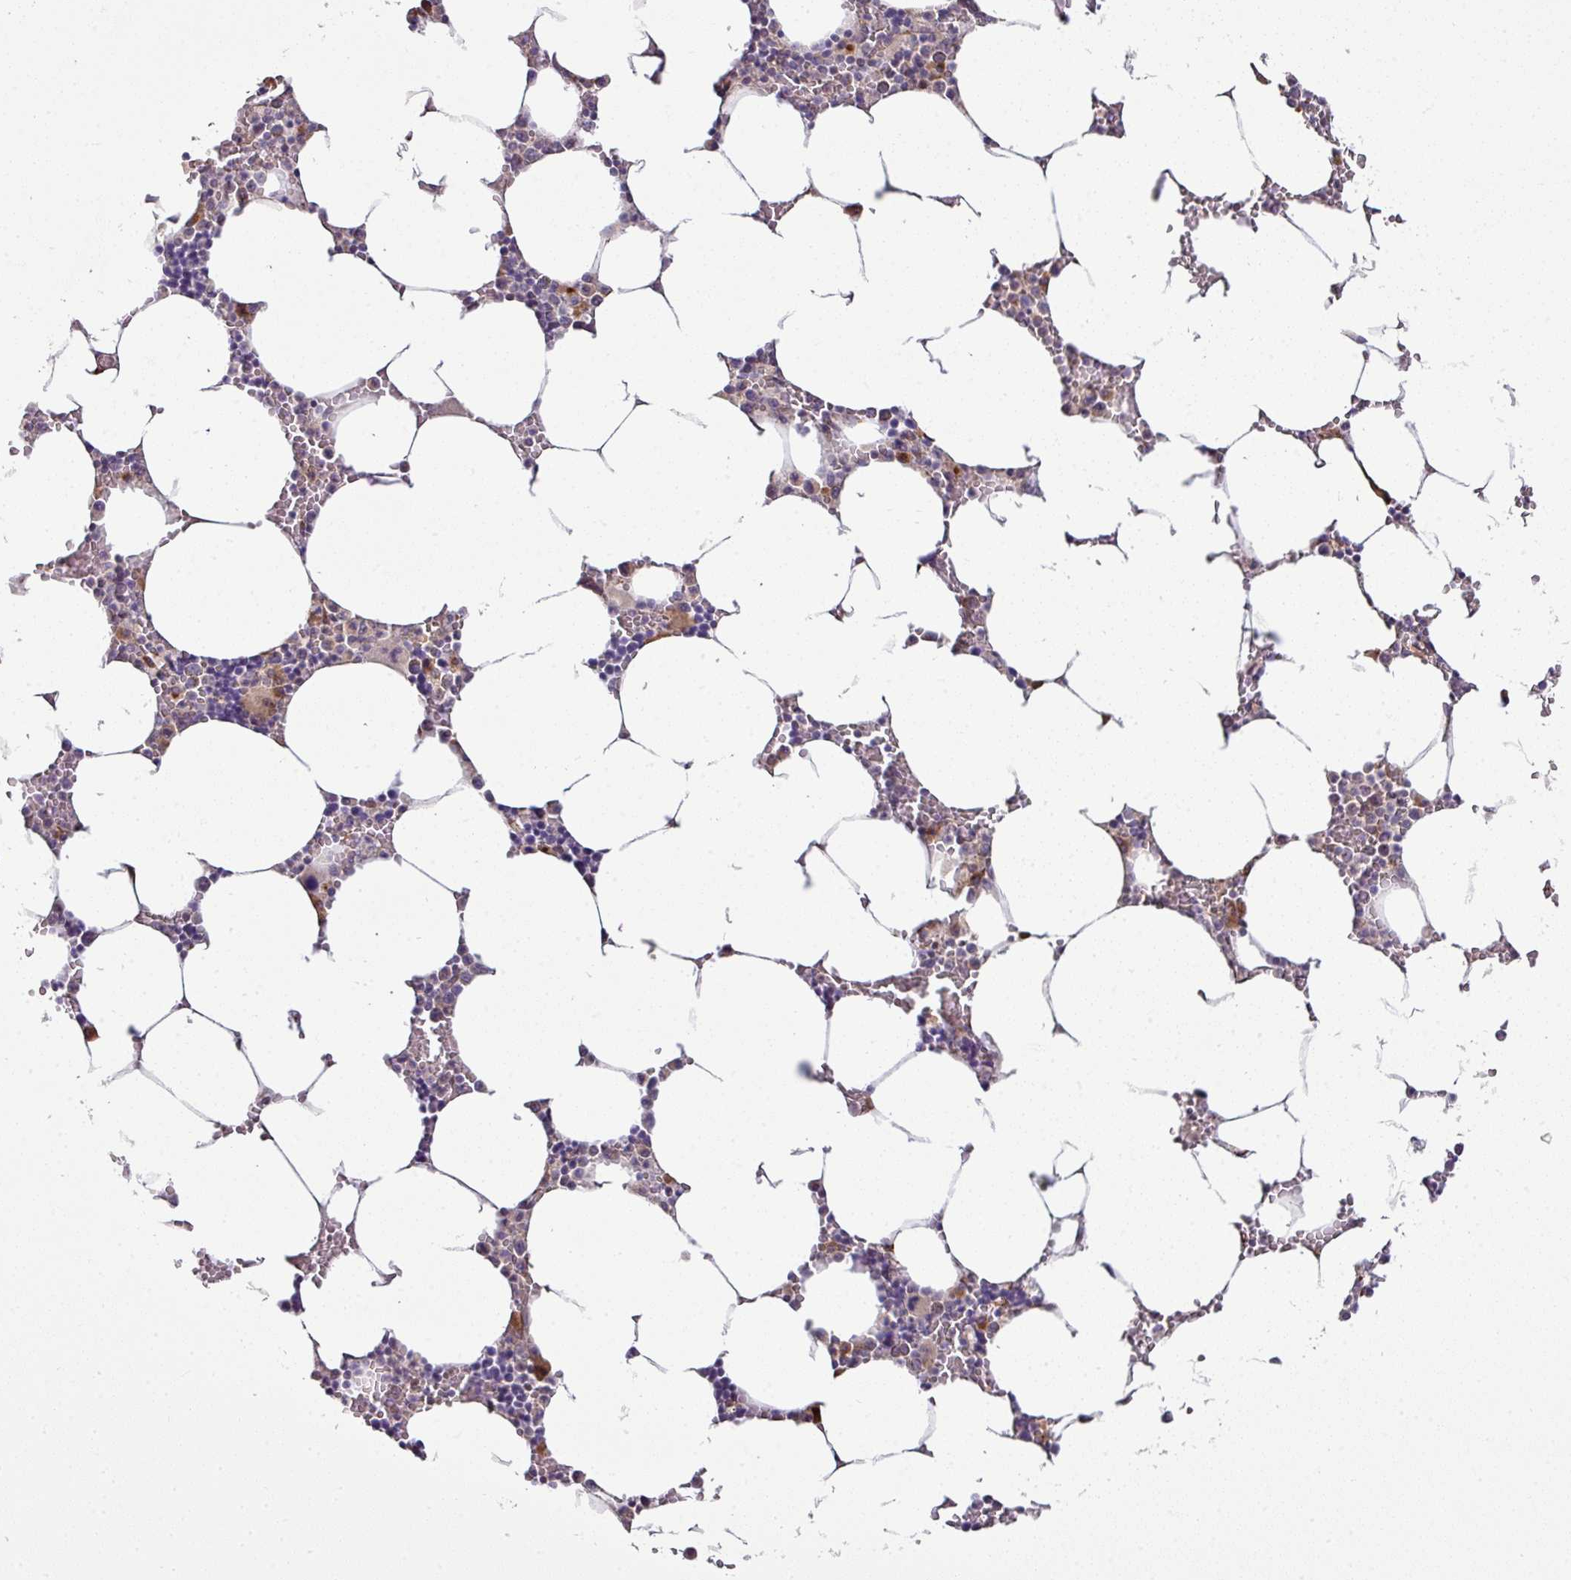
{"staining": {"intensity": "moderate", "quantity": "<25%", "location": "cytoplasmic/membranous"}, "tissue": "bone marrow", "cell_type": "Hematopoietic cells", "image_type": "normal", "snomed": [{"axis": "morphology", "description": "Normal tissue, NOS"}, {"axis": "topography", "description": "Bone marrow"}], "caption": "Immunohistochemistry (IHC) of benign bone marrow shows low levels of moderate cytoplasmic/membranous expression in about <25% of hematopoietic cells.", "gene": "TIMMDC1", "patient": {"sex": "male", "age": 70}}